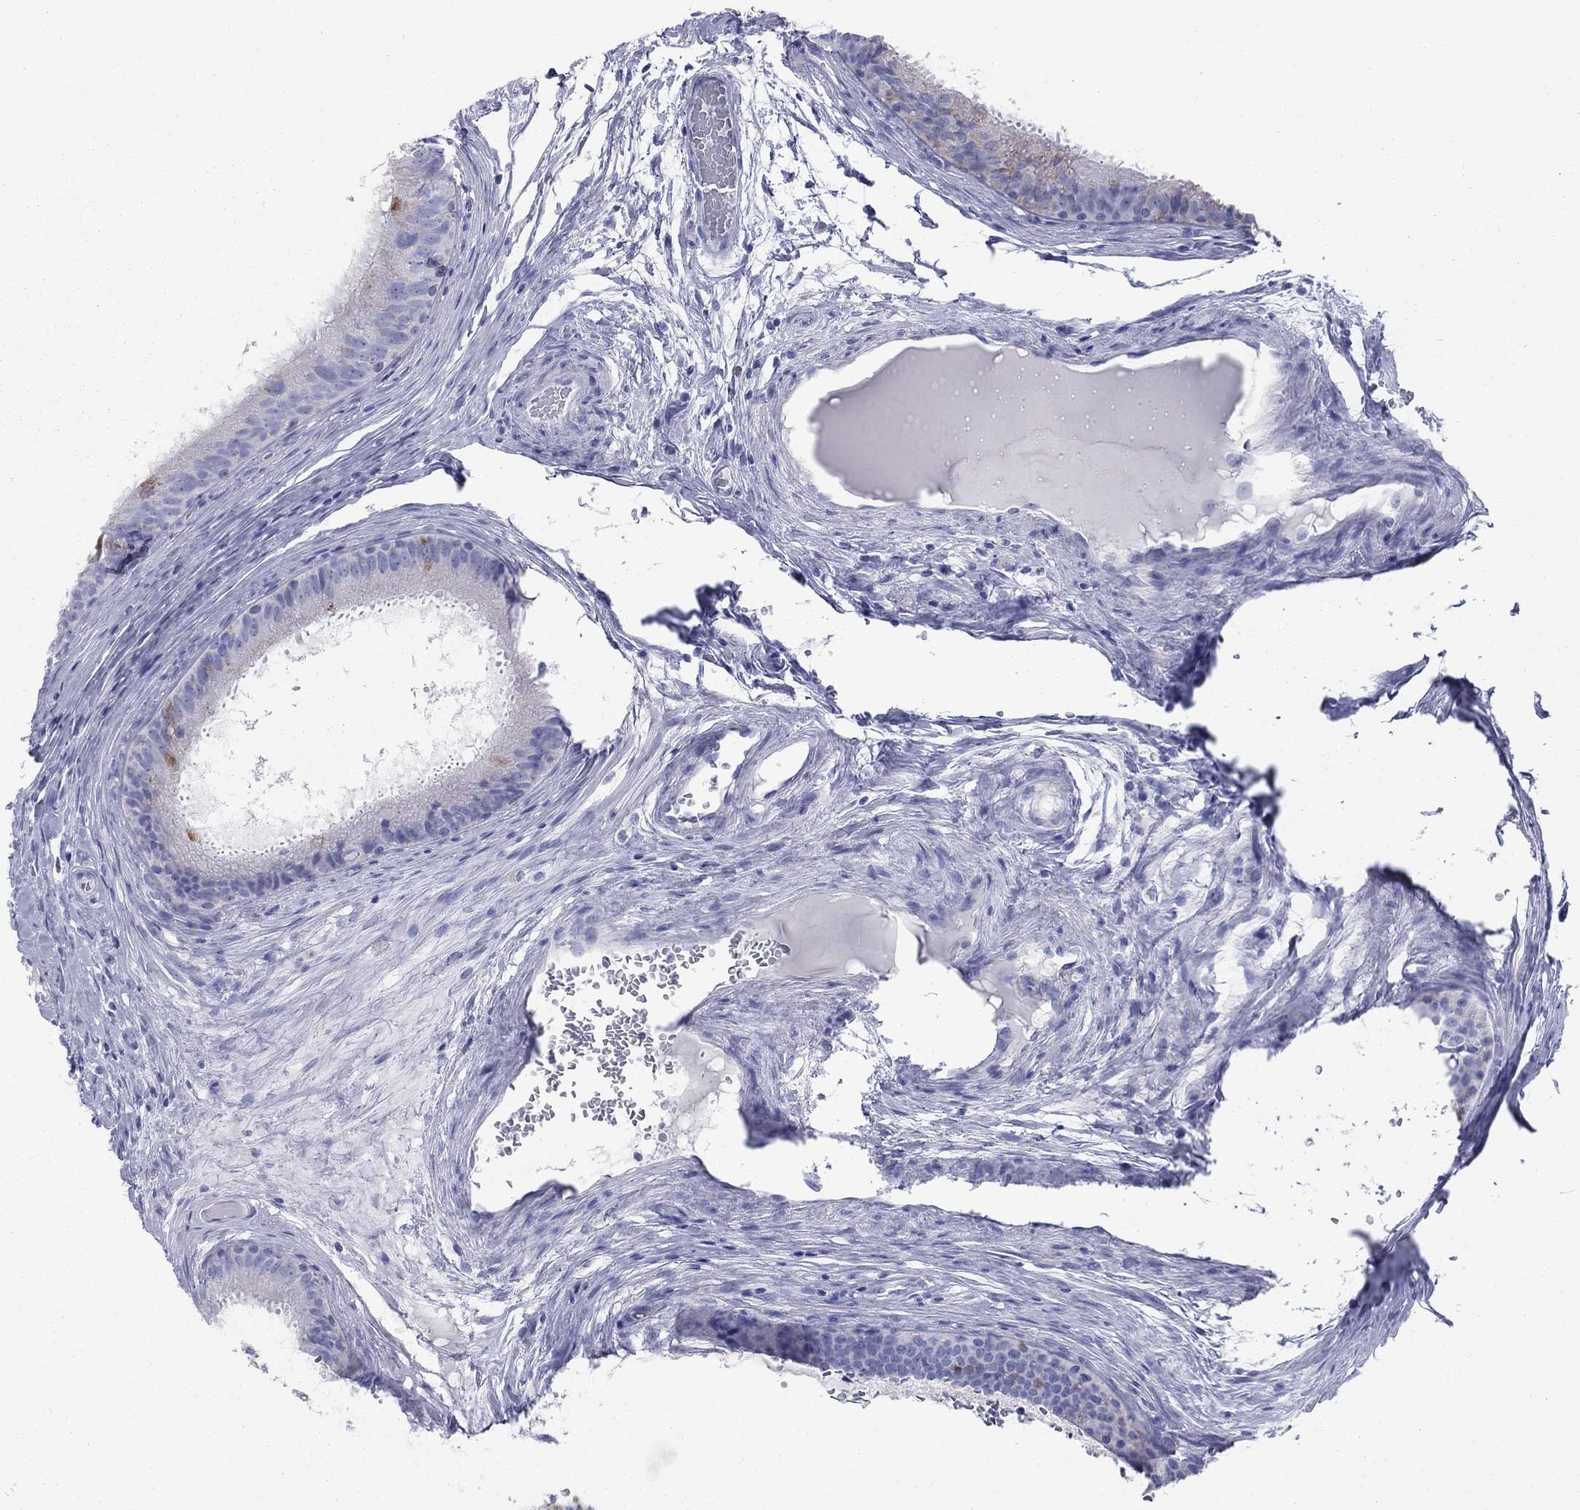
{"staining": {"intensity": "negative", "quantity": "none", "location": "none"}, "tissue": "epididymis", "cell_type": "Glandular cells", "image_type": "normal", "snomed": [{"axis": "morphology", "description": "Normal tissue, NOS"}, {"axis": "topography", "description": "Epididymis"}], "caption": "This is an immunohistochemistry image of benign human epididymis. There is no positivity in glandular cells.", "gene": "VSIG10", "patient": {"sex": "male", "age": 59}}